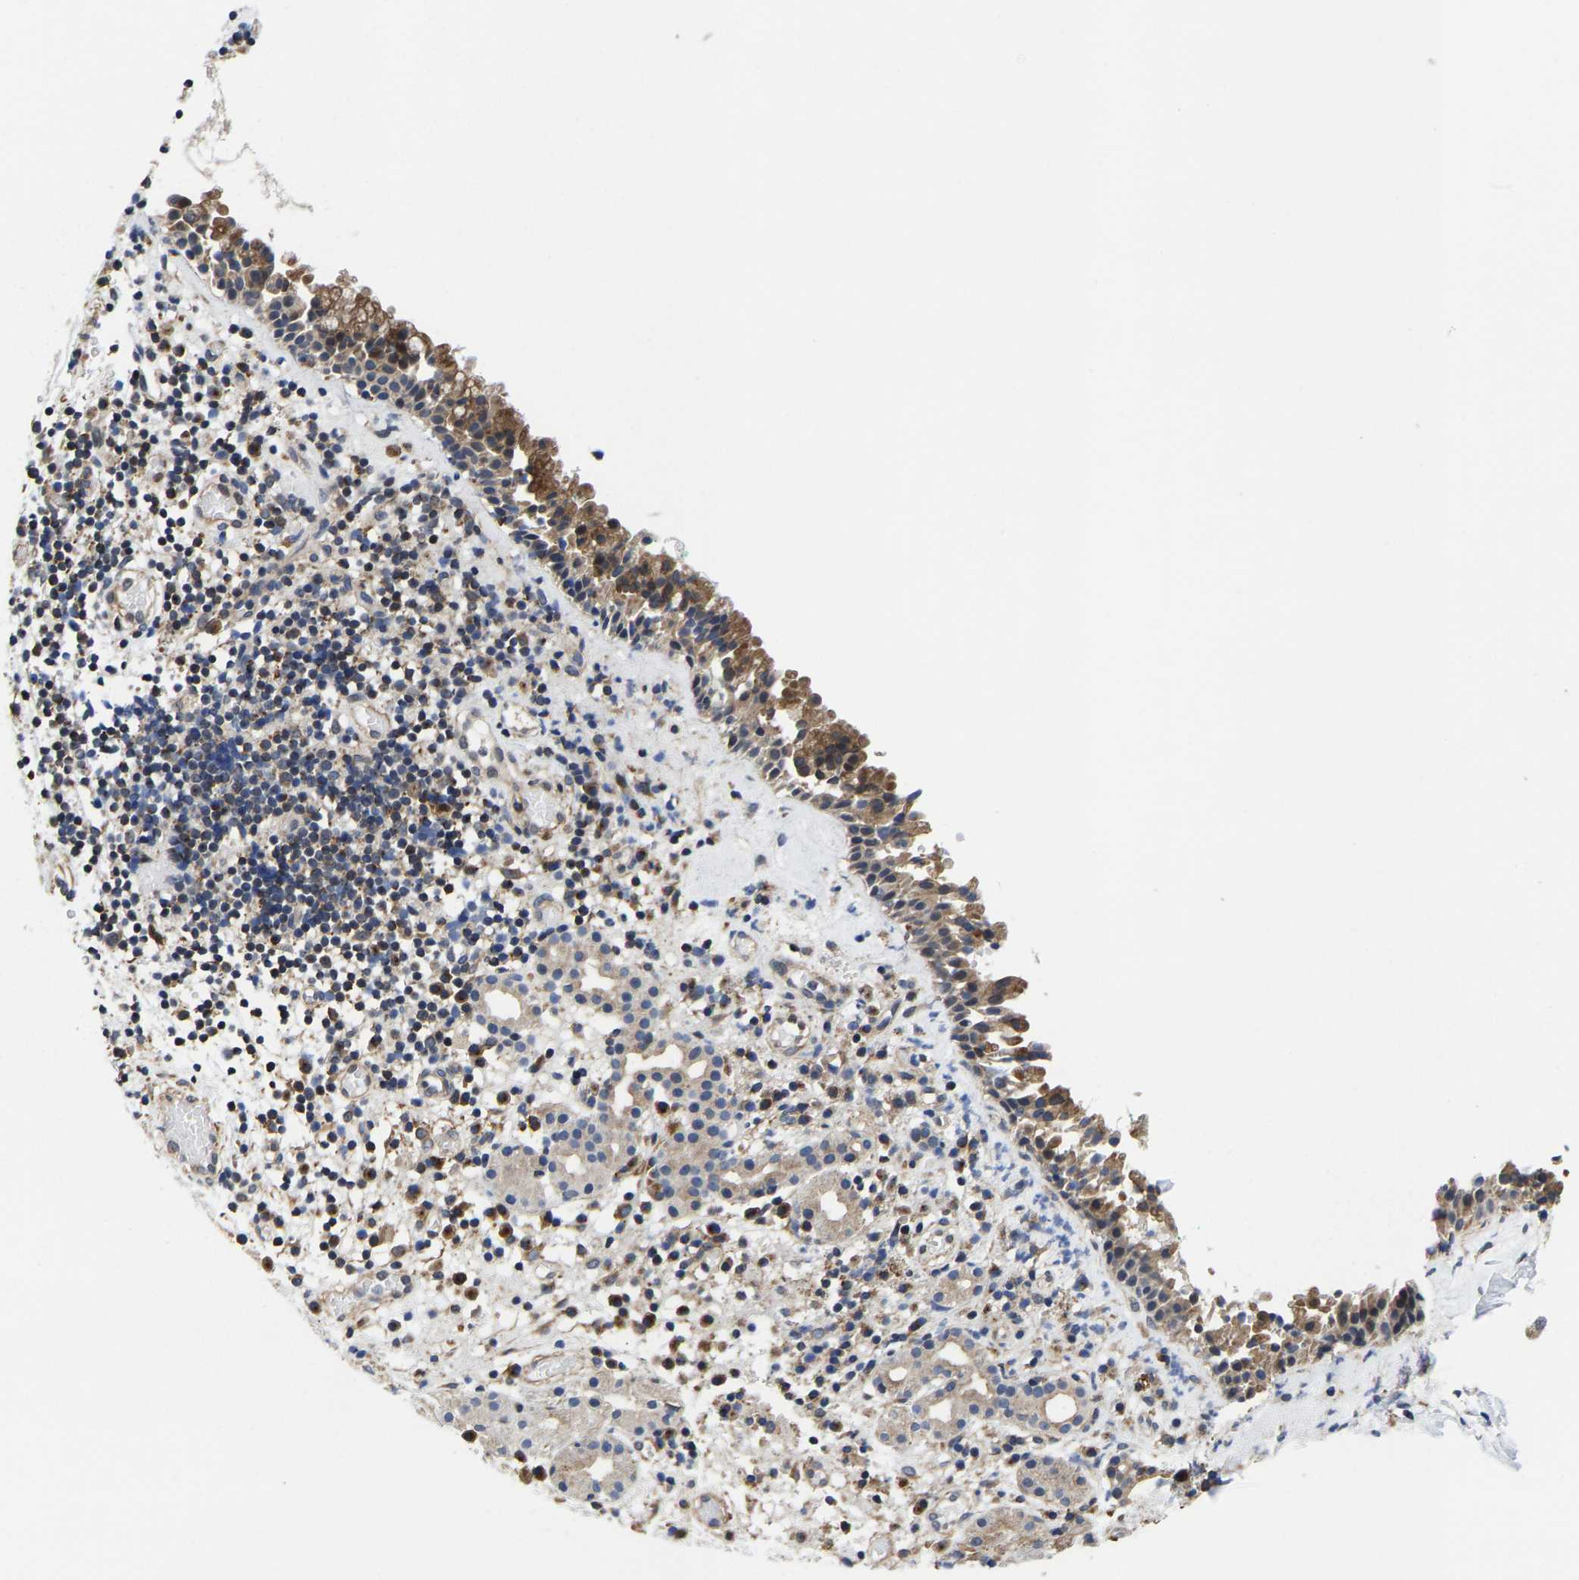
{"staining": {"intensity": "moderate", "quantity": "25%-75%", "location": "cytoplasmic/membranous"}, "tissue": "nasopharynx", "cell_type": "Respiratory epithelial cells", "image_type": "normal", "snomed": [{"axis": "morphology", "description": "Normal tissue, NOS"}, {"axis": "morphology", "description": "Basal cell carcinoma"}, {"axis": "topography", "description": "Cartilage tissue"}, {"axis": "topography", "description": "Nasopharynx"}, {"axis": "topography", "description": "Oral tissue"}], "caption": "Immunohistochemistry staining of unremarkable nasopharynx, which shows medium levels of moderate cytoplasmic/membranous expression in about 25%-75% of respiratory epithelial cells indicating moderate cytoplasmic/membranous protein positivity. The staining was performed using DAB (brown) for protein detection and nuclei were counterstained in hematoxylin (blue).", "gene": "PFKFB3", "patient": {"sex": "female", "age": 77}}